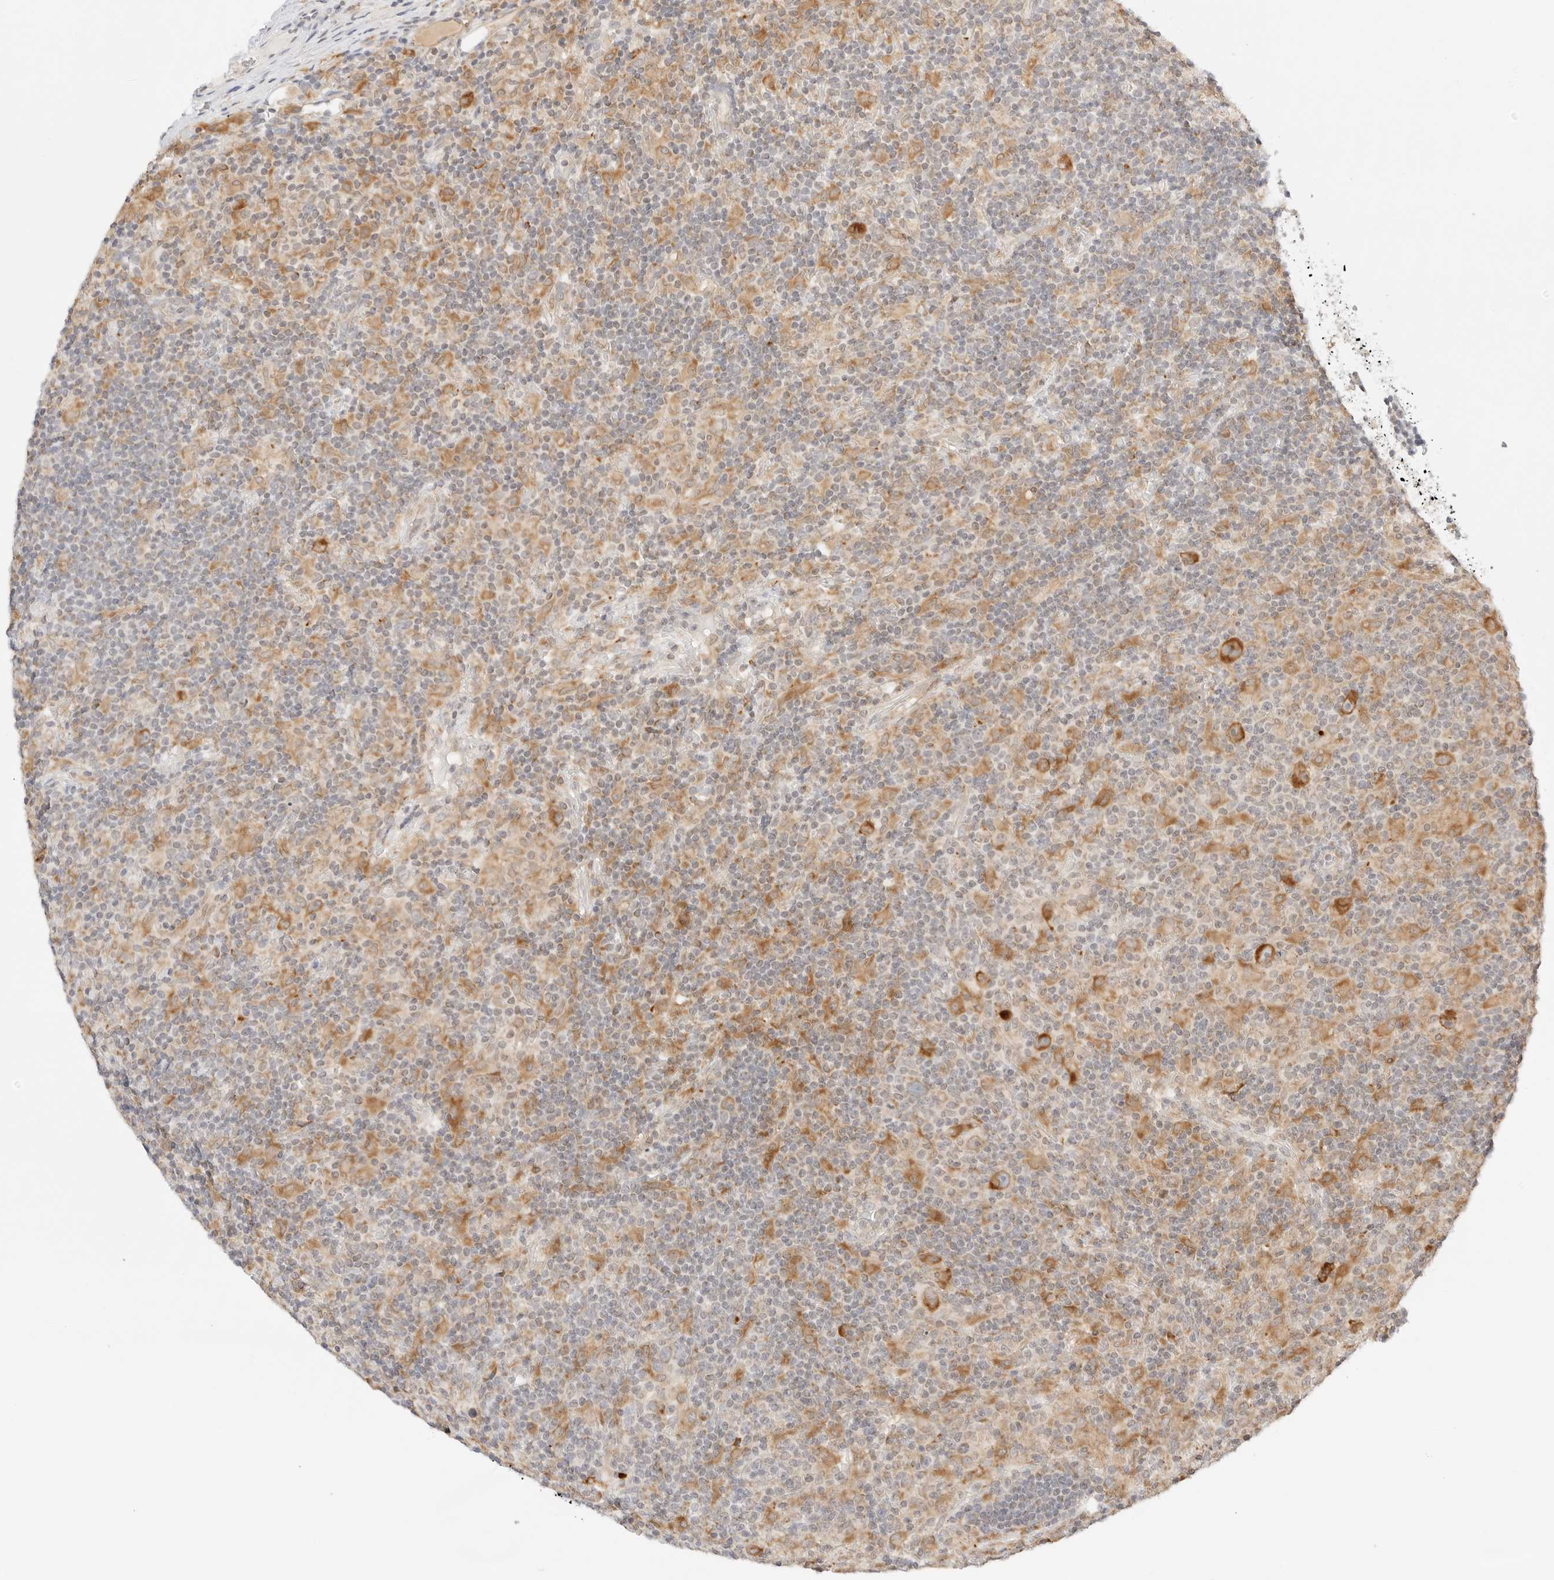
{"staining": {"intensity": "moderate", "quantity": ">75%", "location": "cytoplasmic/membranous"}, "tissue": "lymphoma", "cell_type": "Tumor cells", "image_type": "cancer", "snomed": [{"axis": "morphology", "description": "Hodgkin's disease, NOS"}, {"axis": "topography", "description": "Lymph node"}], "caption": "Moderate cytoplasmic/membranous positivity for a protein is appreciated in about >75% of tumor cells of Hodgkin's disease using immunohistochemistry.", "gene": "ERO1B", "patient": {"sex": "male", "age": 70}}